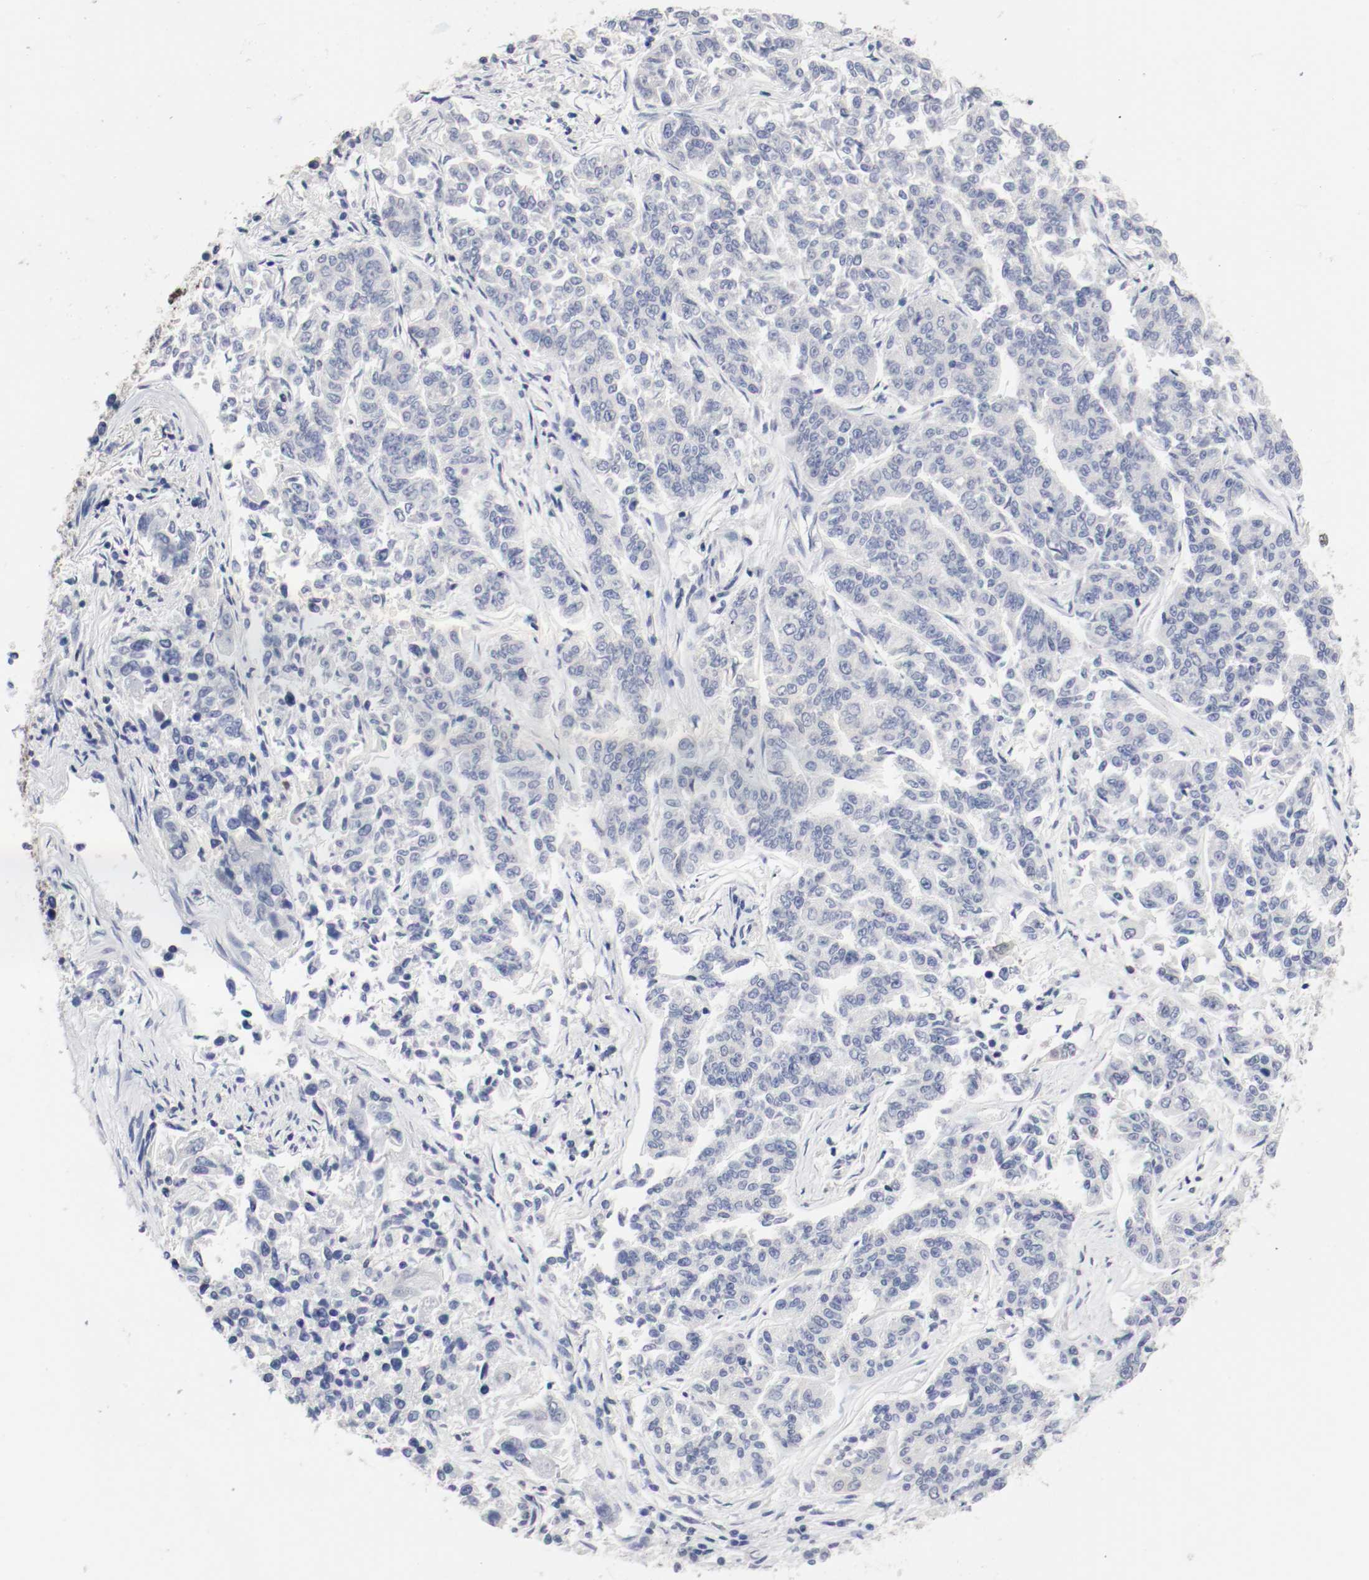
{"staining": {"intensity": "negative", "quantity": "none", "location": "none"}, "tissue": "lung cancer", "cell_type": "Tumor cells", "image_type": "cancer", "snomed": [{"axis": "morphology", "description": "Adenocarcinoma, NOS"}, {"axis": "topography", "description": "Lung"}], "caption": "Immunohistochemistry image of neoplastic tissue: human lung adenocarcinoma stained with DAB reveals no significant protein staining in tumor cells. (DAB (3,3'-diaminobenzidine) immunohistochemistry, high magnification).", "gene": "FOSL2", "patient": {"sex": "male", "age": 84}}